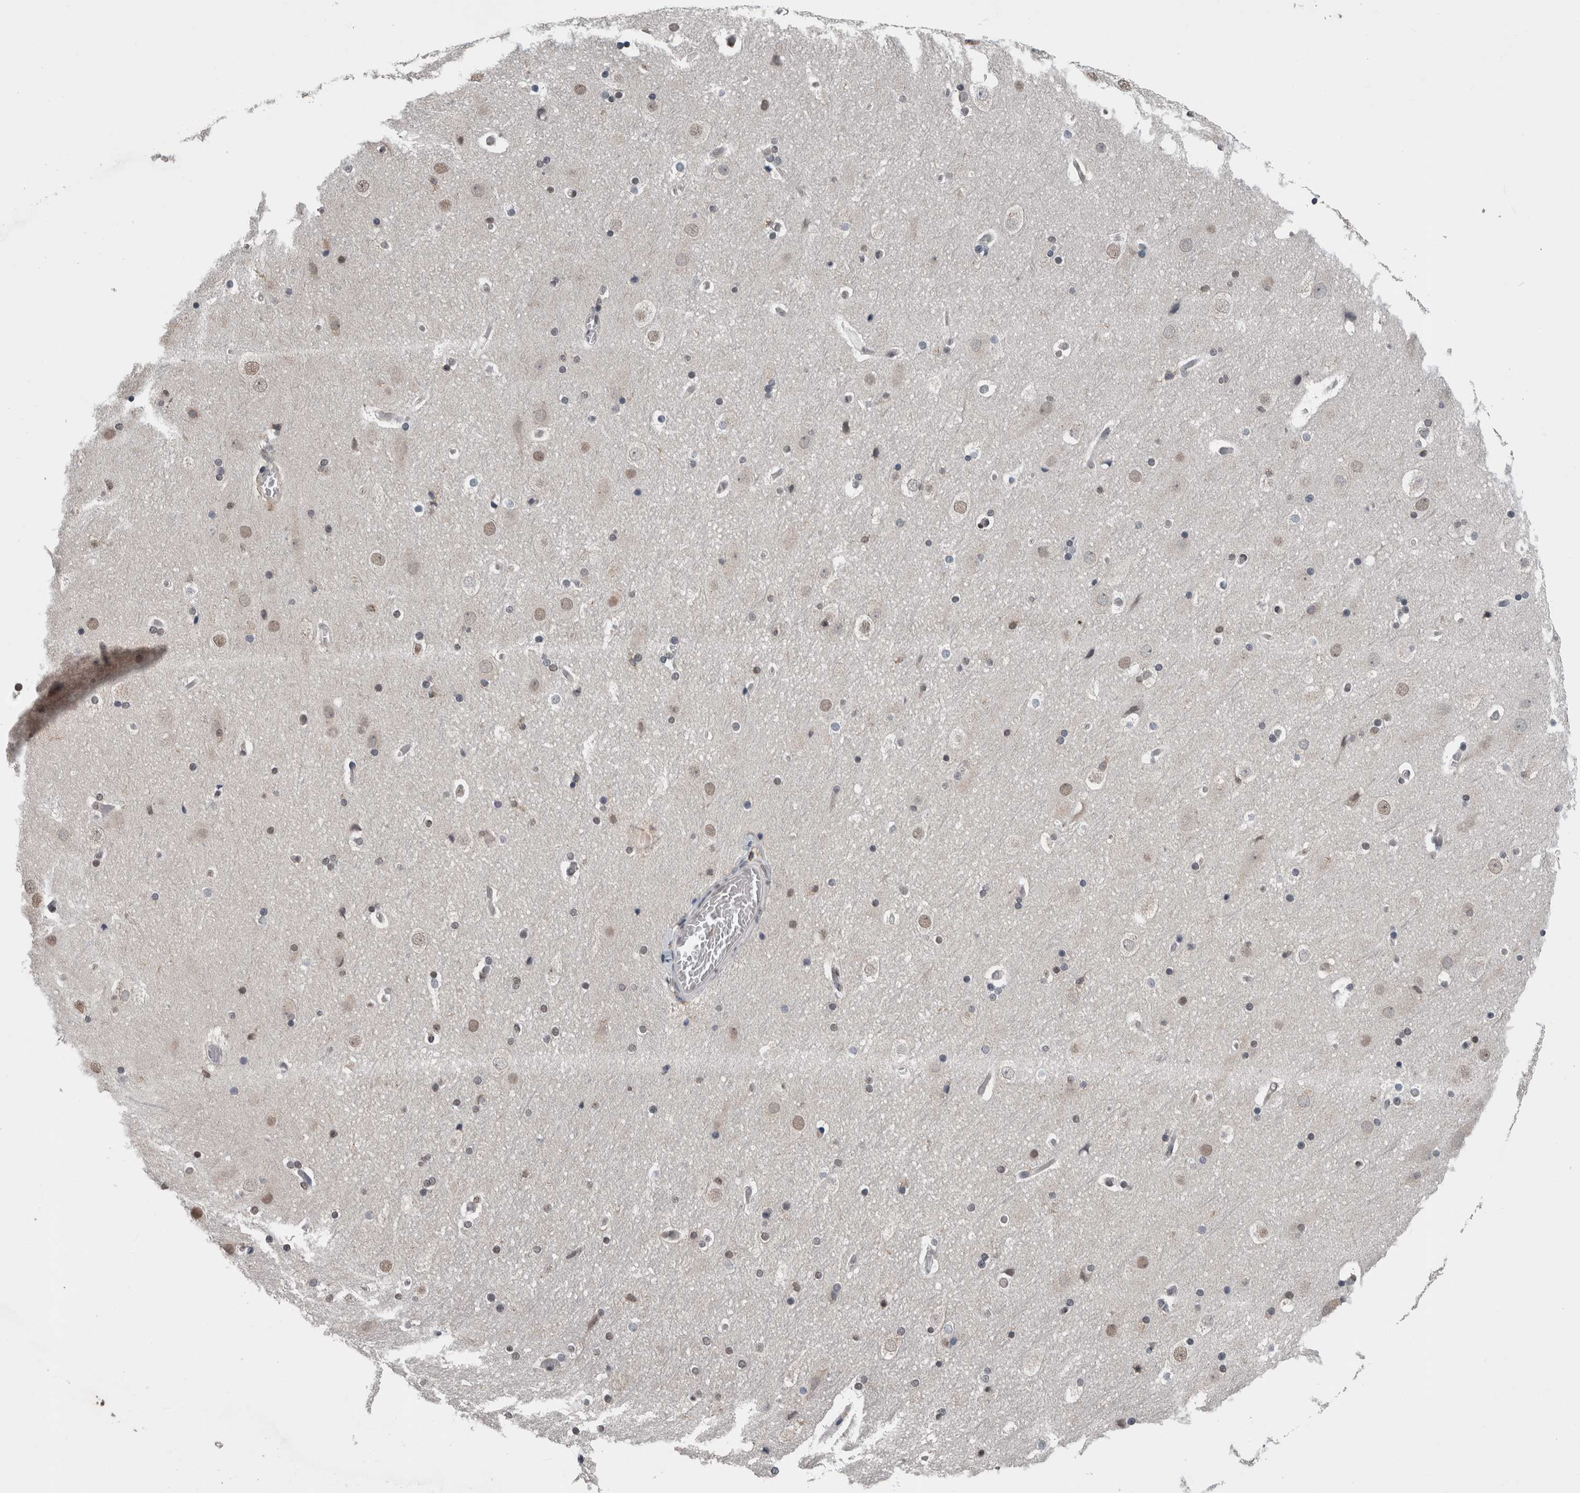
{"staining": {"intensity": "negative", "quantity": "none", "location": "none"}, "tissue": "cerebral cortex", "cell_type": "Endothelial cells", "image_type": "normal", "snomed": [{"axis": "morphology", "description": "Normal tissue, NOS"}, {"axis": "topography", "description": "Cerebral cortex"}], "caption": "Endothelial cells show no significant protein expression in normal cerebral cortex. (Immunohistochemistry, brightfield microscopy, high magnification).", "gene": "MAFF", "patient": {"sex": "male", "age": 57}}